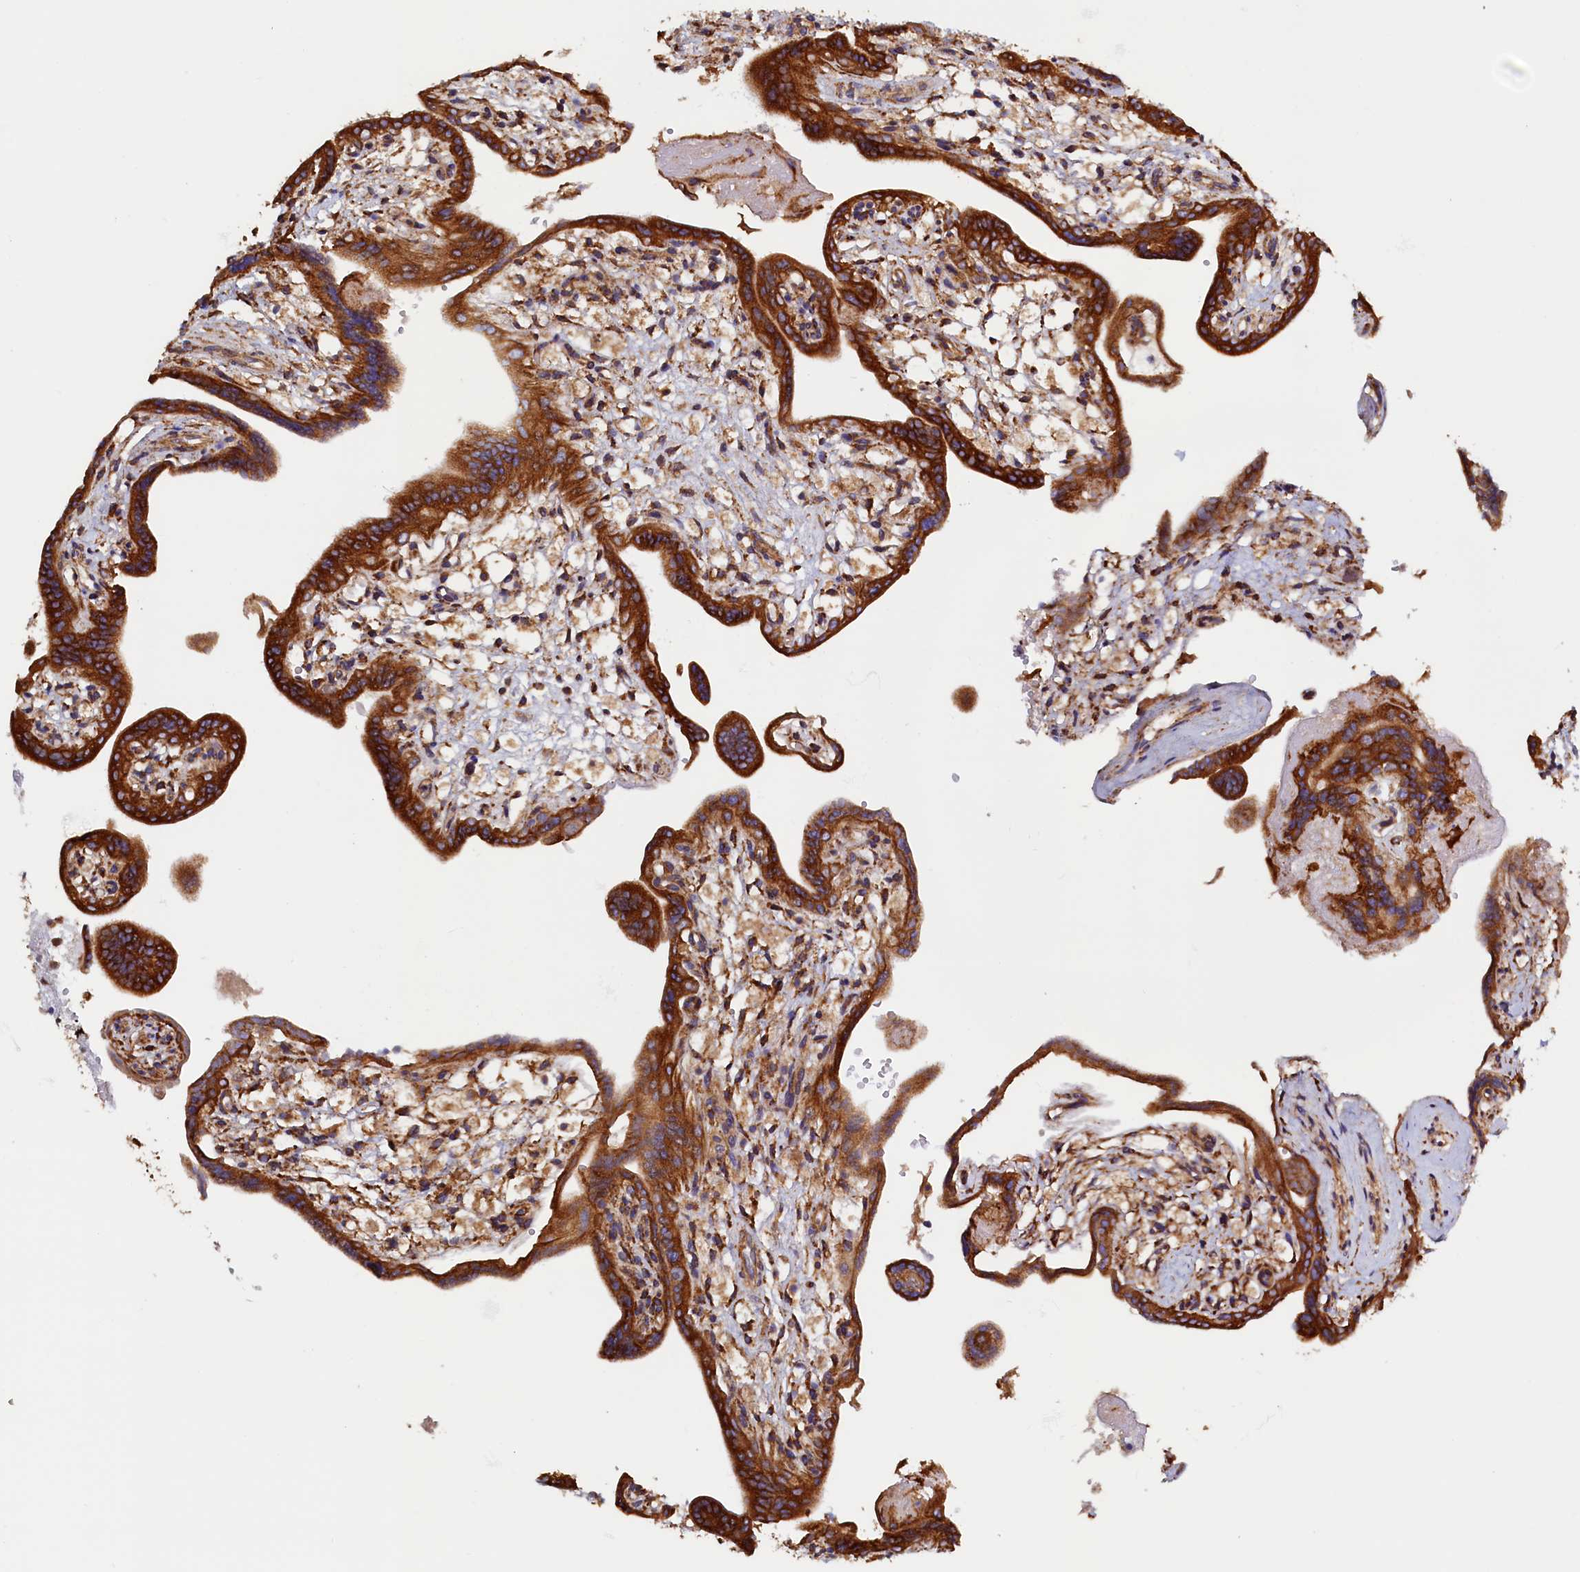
{"staining": {"intensity": "strong", "quantity": ">75%", "location": "cytoplasmic/membranous"}, "tissue": "placenta", "cell_type": "Trophoblastic cells", "image_type": "normal", "snomed": [{"axis": "morphology", "description": "Normal tissue, NOS"}, {"axis": "topography", "description": "Placenta"}], "caption": "A brown stain highlights strong cytoplasmic/membranous positivity of a protein in trophoblastic cells of benign placenta.", "gene": "ATXN2L", "patient": {"sex": "female", "age": 37}}